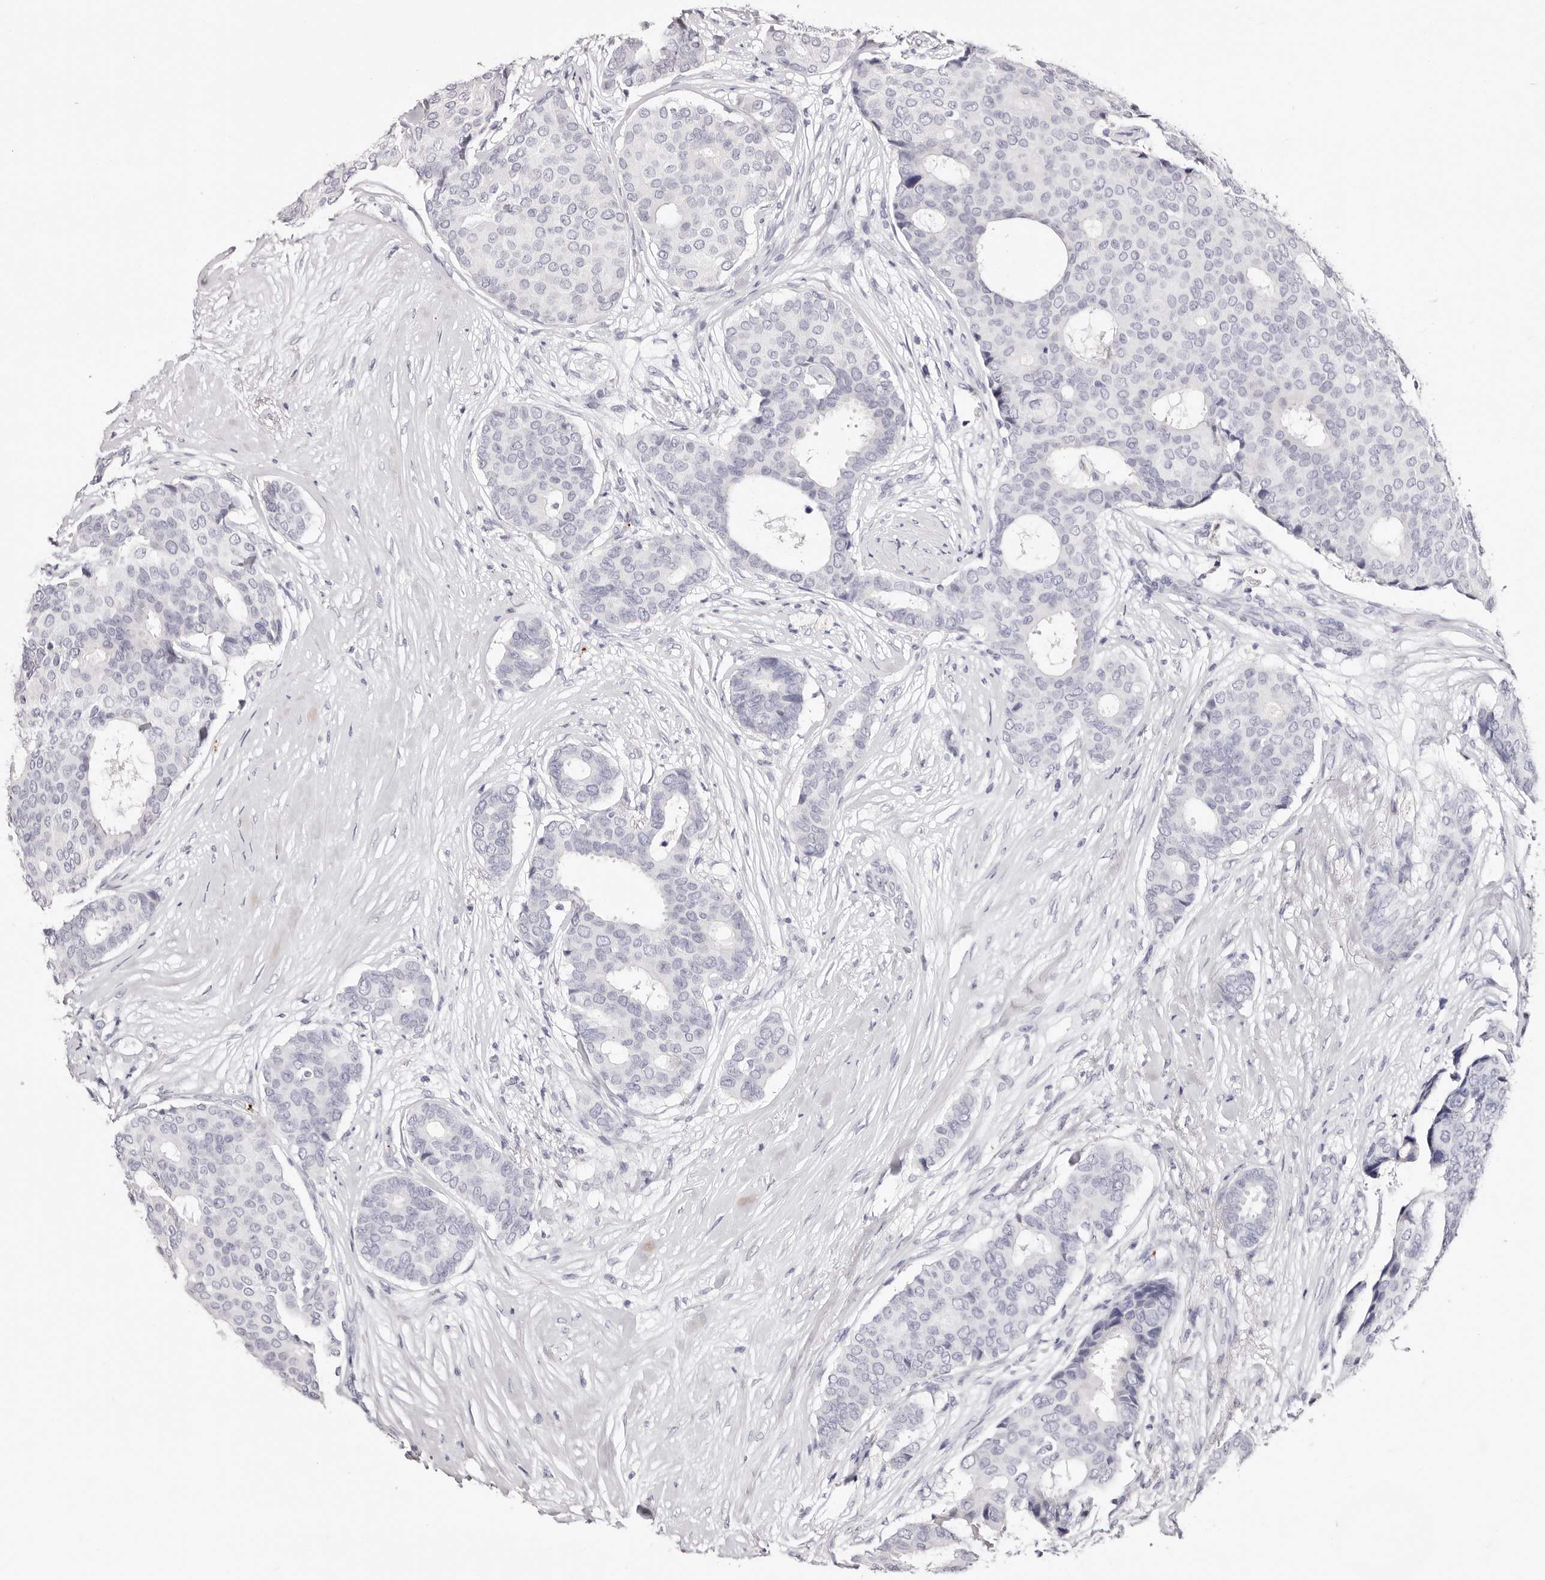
{"staining": {"intensity": "negative", "quantity": "none", "location": "none"}, "tissue": "breast cancer", "cell_type": "Tumor cells", "image_type": "cancer", "snomed": [{"axis": "morphology", "description": "Duct carcinoma"}, {"axis": "topography", "description": "Breast"}], "caption": "This is a photomicrograph of IHC staining of breast cancer (invasive ductal carcinoma), which shows no staining in tumor cells. (IHC, brightfield microscopy, high magnification).", "gene": "PF4", "patient": {"sex": "female", "age": 75}}